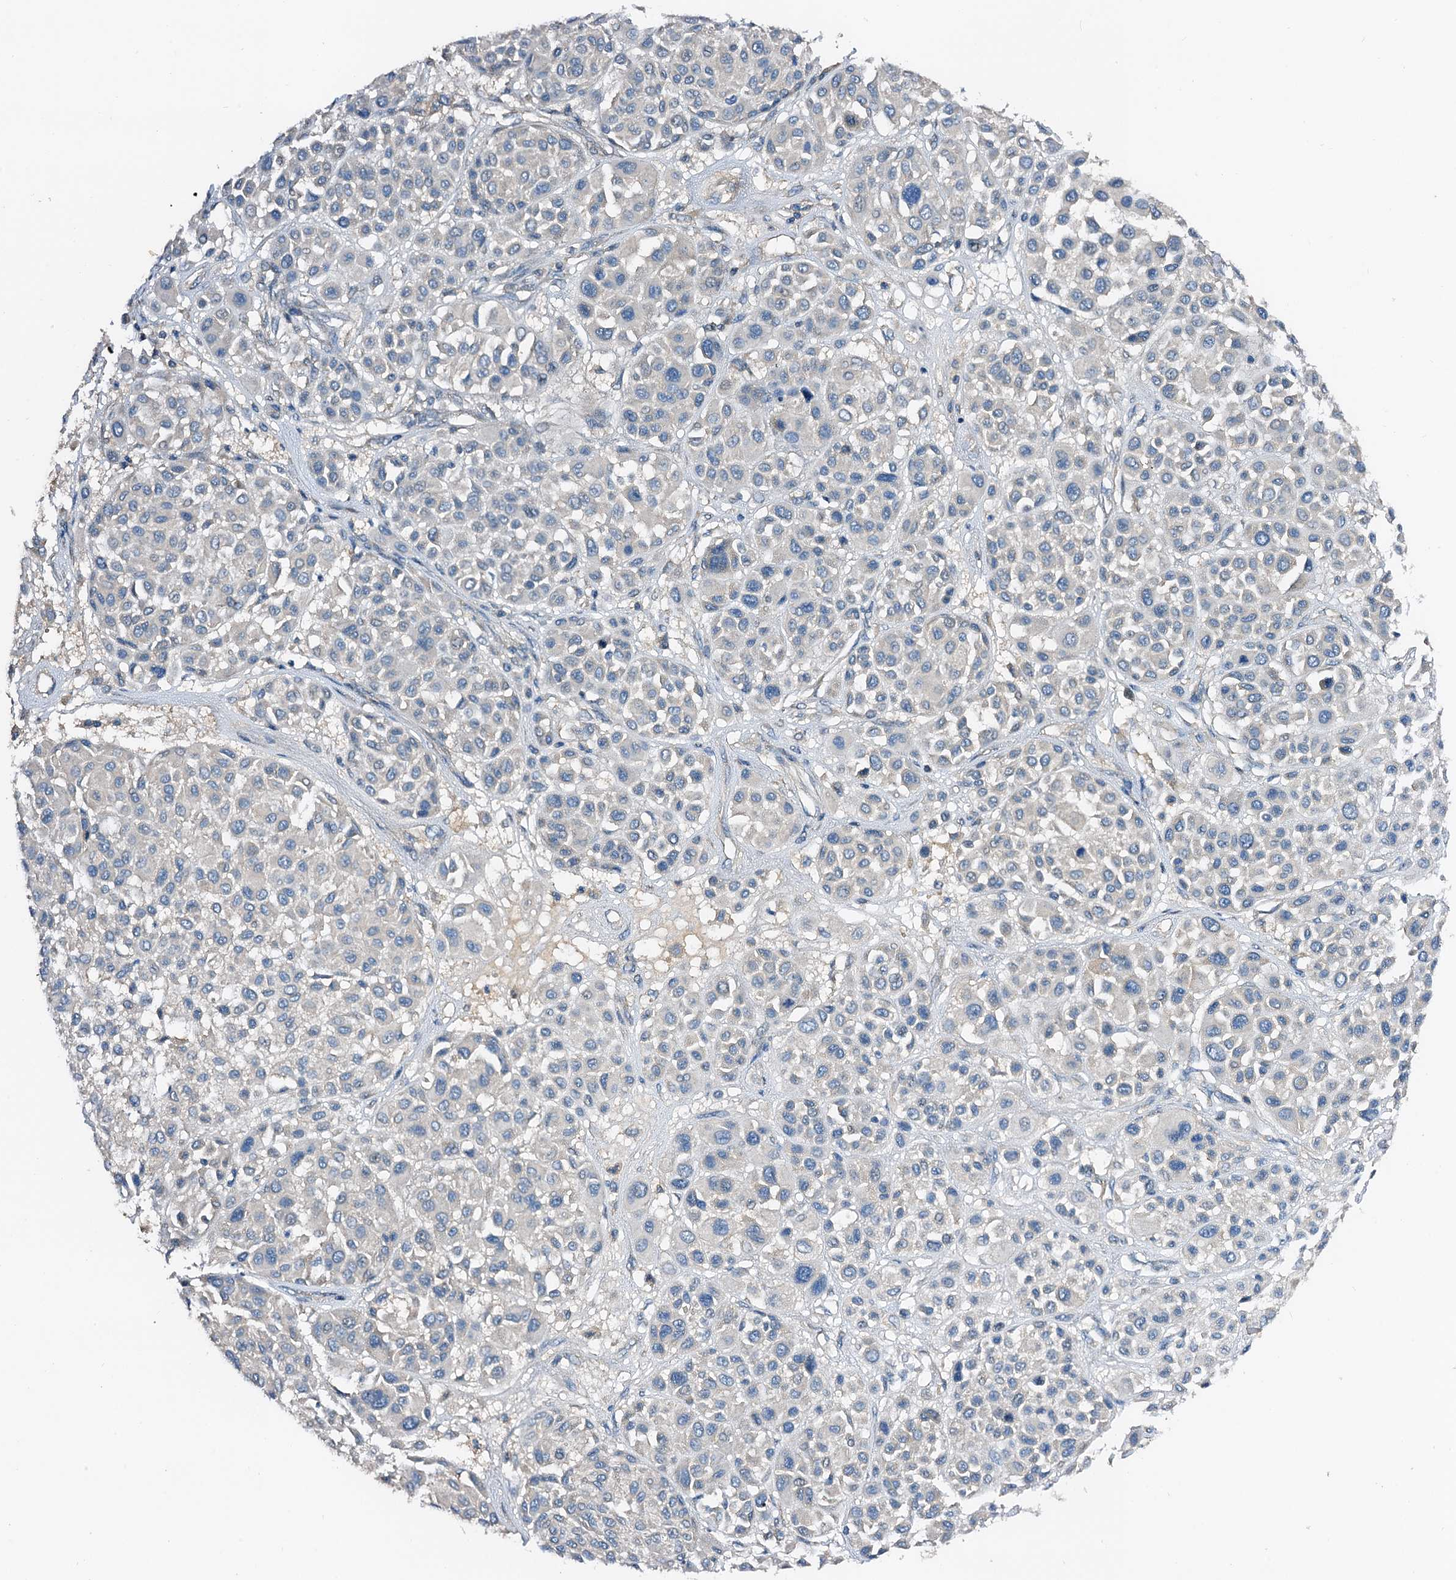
{"staining": {"intensity": "negative", "quantity": "none", "location": "none"}, "tissue": "melanoma", "cell_type": "Tumor cells", "image_type": "cancer", "snomed": [{"axis": "morphology", "description": "Malignant melanoma, Metastatic site"}, {"axis": "topography", "description": "Soft tissue"}], "caption": "The micrograph demonstrates no staining of tumor cells in malignant melanoma (metastatic site). Brightfield microscopy of immunohistochemistry (IHC) stained with DAB (brown) and hematoxylin (blue), captured at high magnification.", "gene": "FIBIN", "patient": {"sex": "male", "age": 41}}